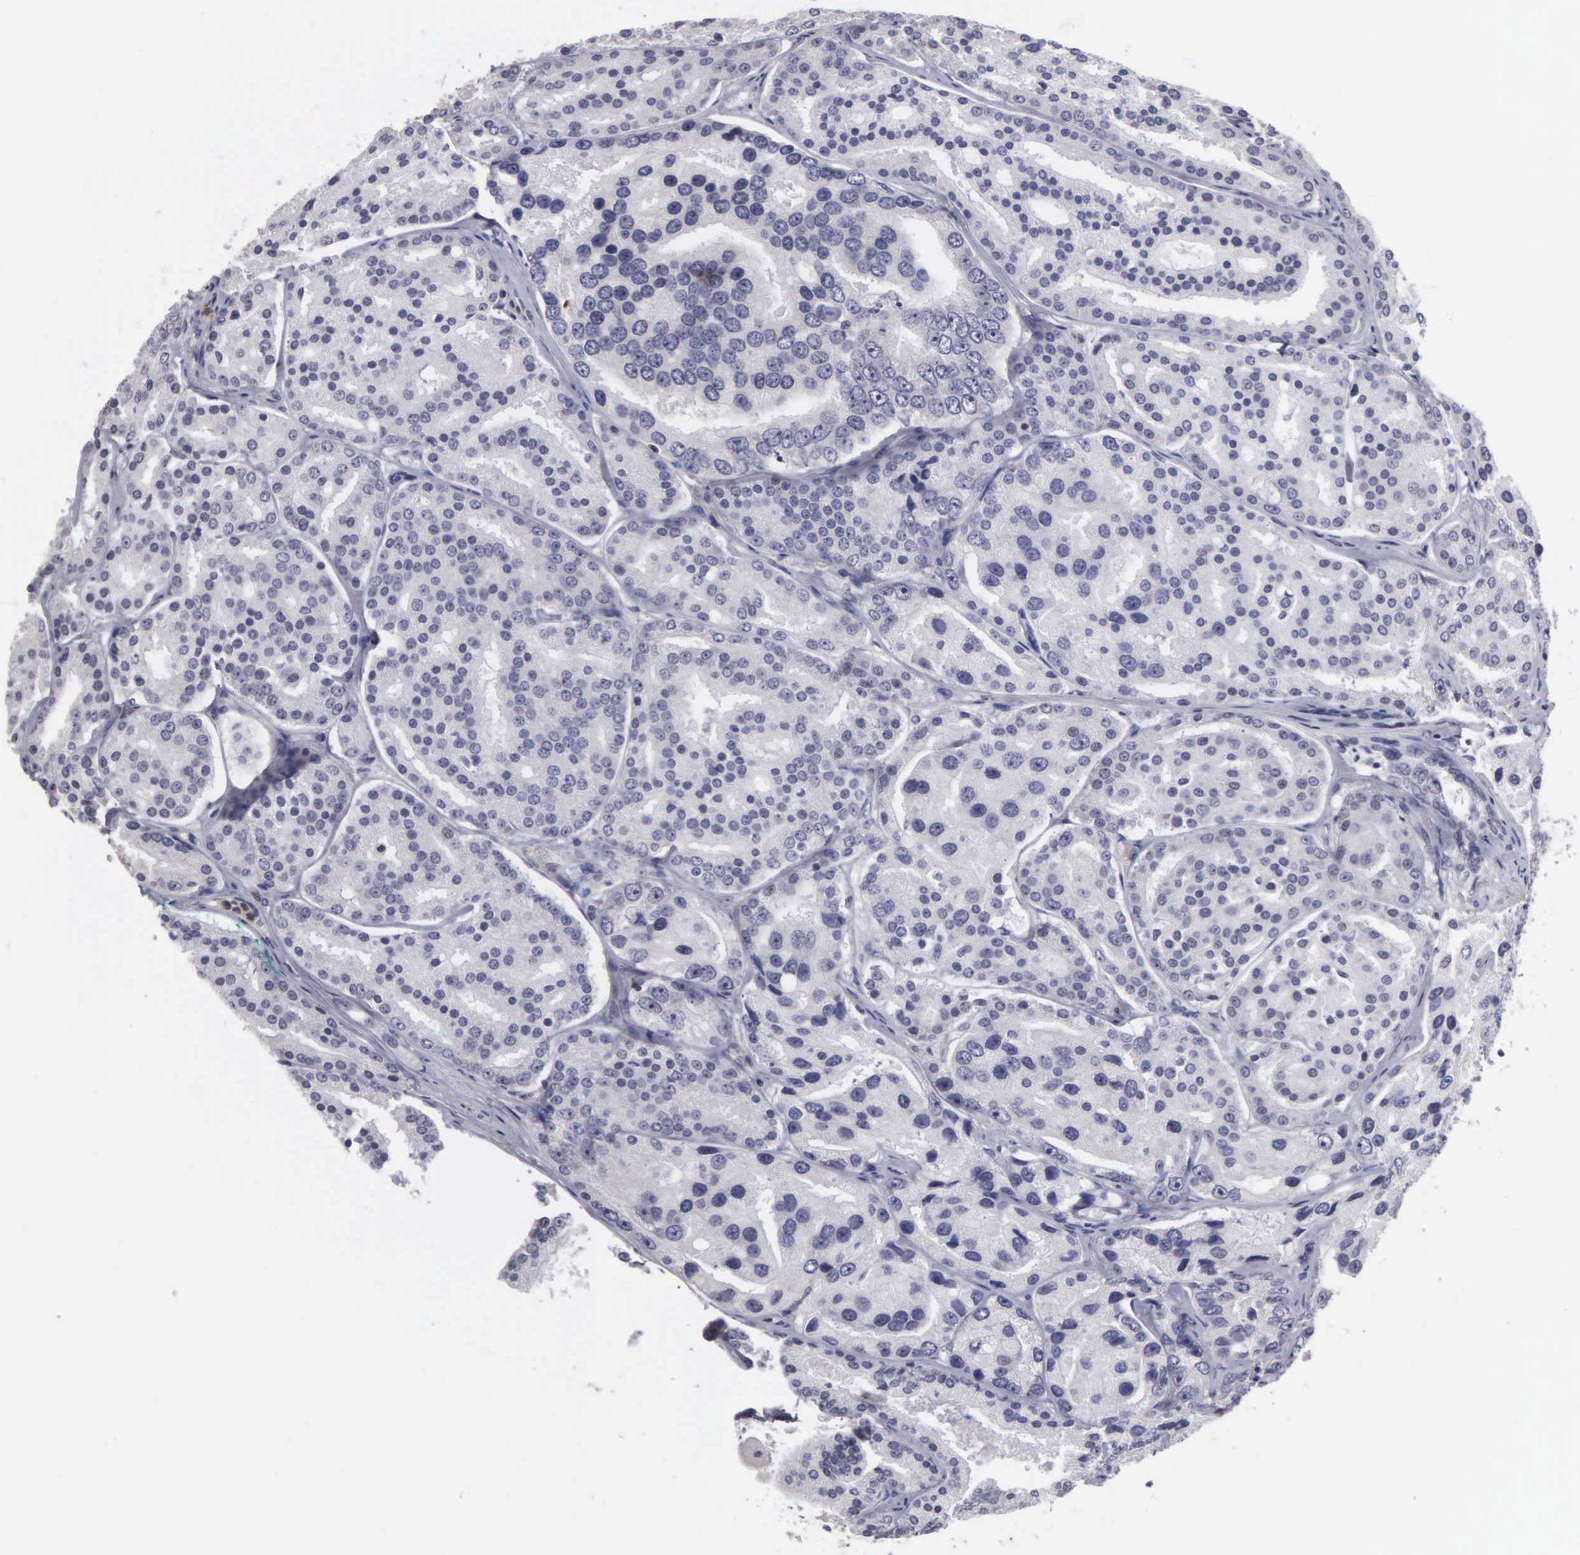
{"staining": {"intensity": "negative", "quantity": "none", "location": "none"}, "tissue": "prostate cancer", "cell_type": "Tumor cells", "image_type": "cancer", "snomed": [{"axis": "morphology", "description": "Adenocarcinoma, High grade"}, {"axis": "topography", "description": "Prostate"}], "caption": "Tumor cells show no significant protein positivity in prostate cancer. (IHC, brightfield microscopy, high magnification).", "gene": "BRD1", "patient": {"sex": "male", "age": 64}}